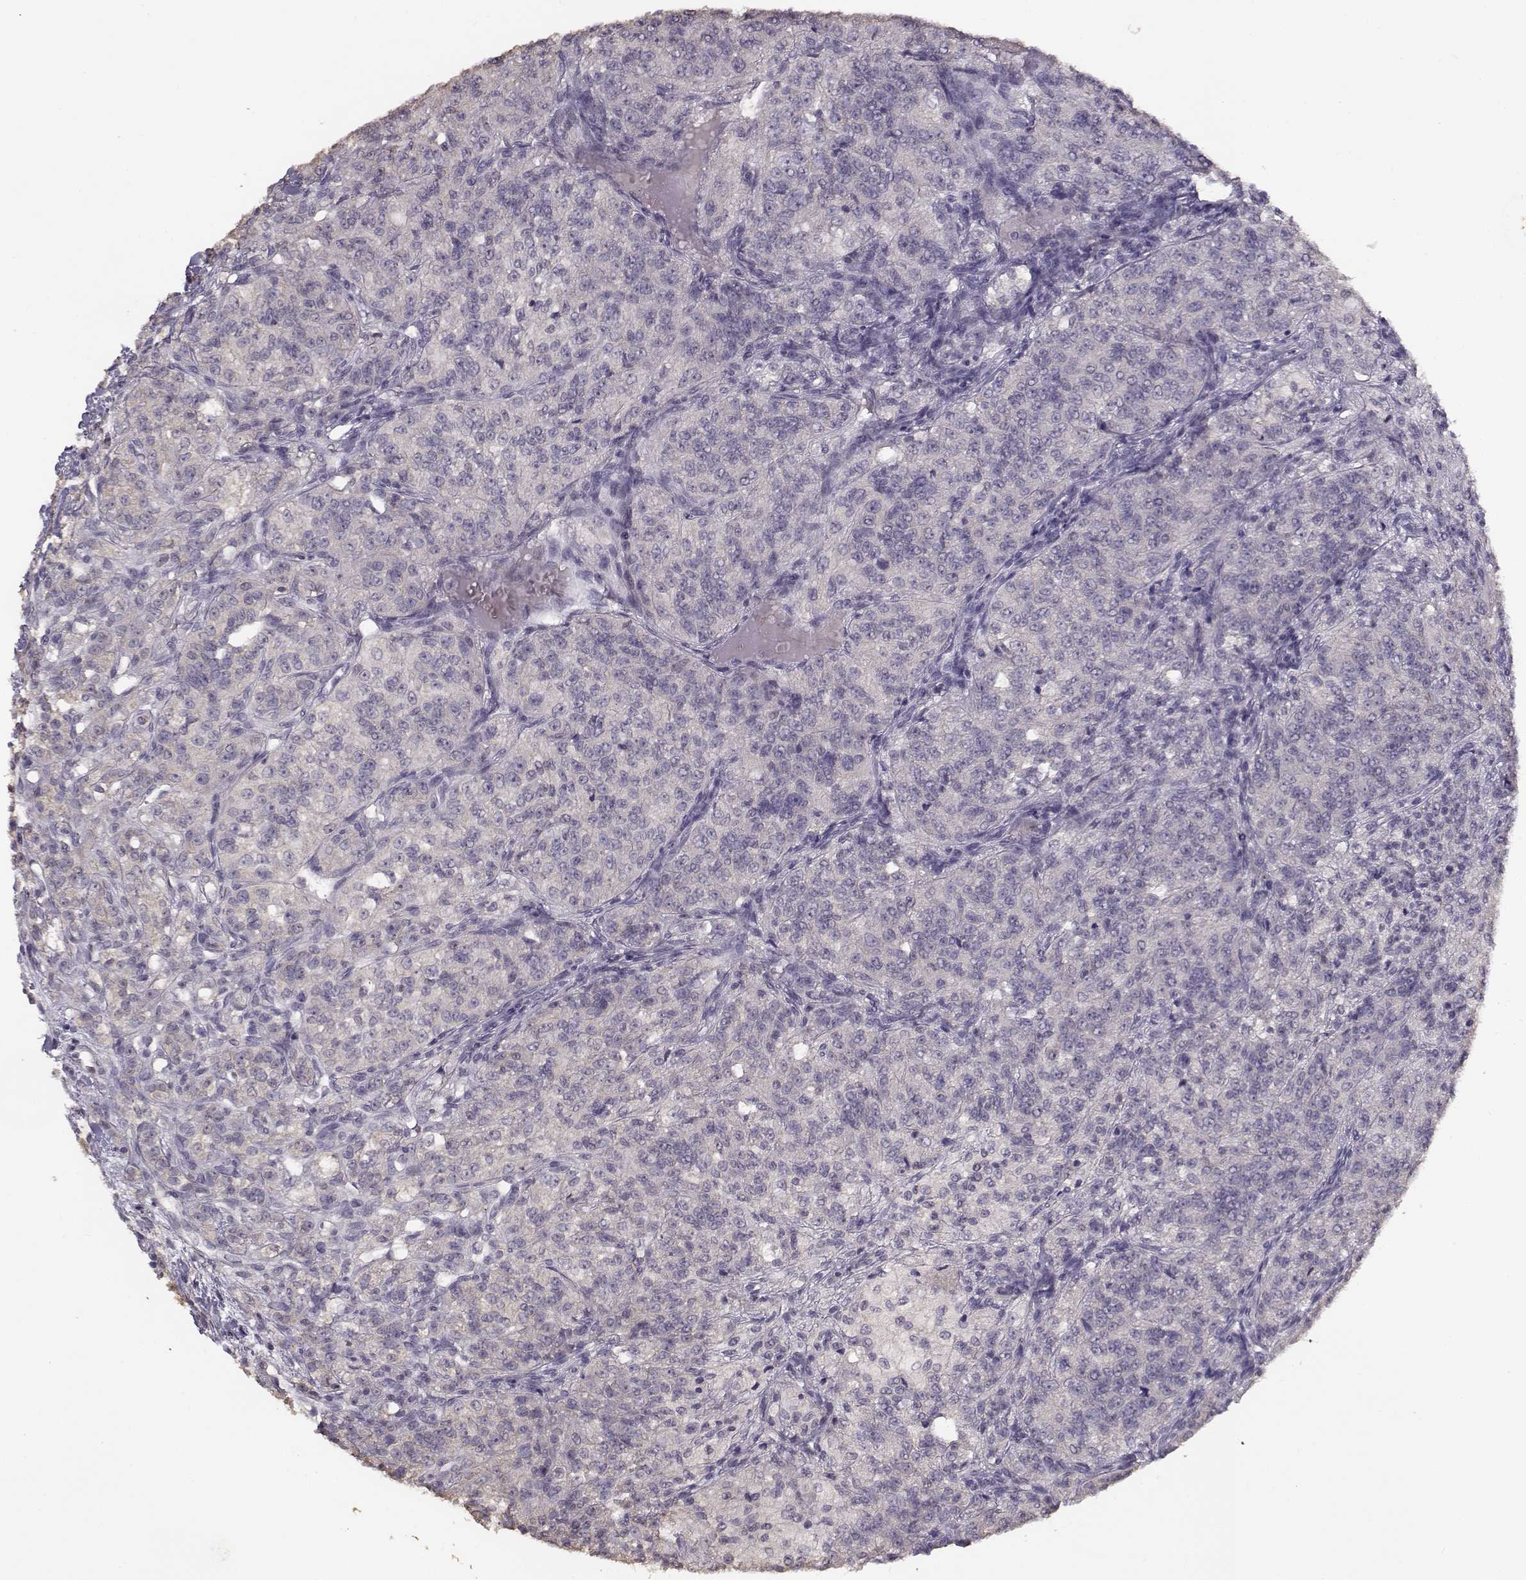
{"staining": {"intensity": "negative", "quantity": "none", "location": "none"}, "tissue": "renal cancer", "cell_type": "Tumor cells", "image_type": "cancer", "snomed": [{"axis": "morphology", "description": "Adenocarcinoma, NOS"}, {"axis": "topography", "description": "Kidney"}], "caption": "This photomicrograph is of adenocarcinoma (renal) stained with immunohistochemistry (IHC) to label a protein in brown with the nuclei are counter-stained blue. There is no staining in tumor cells.", "gene": "UROC1", "patient": {"sex": "female", "age": 63}}